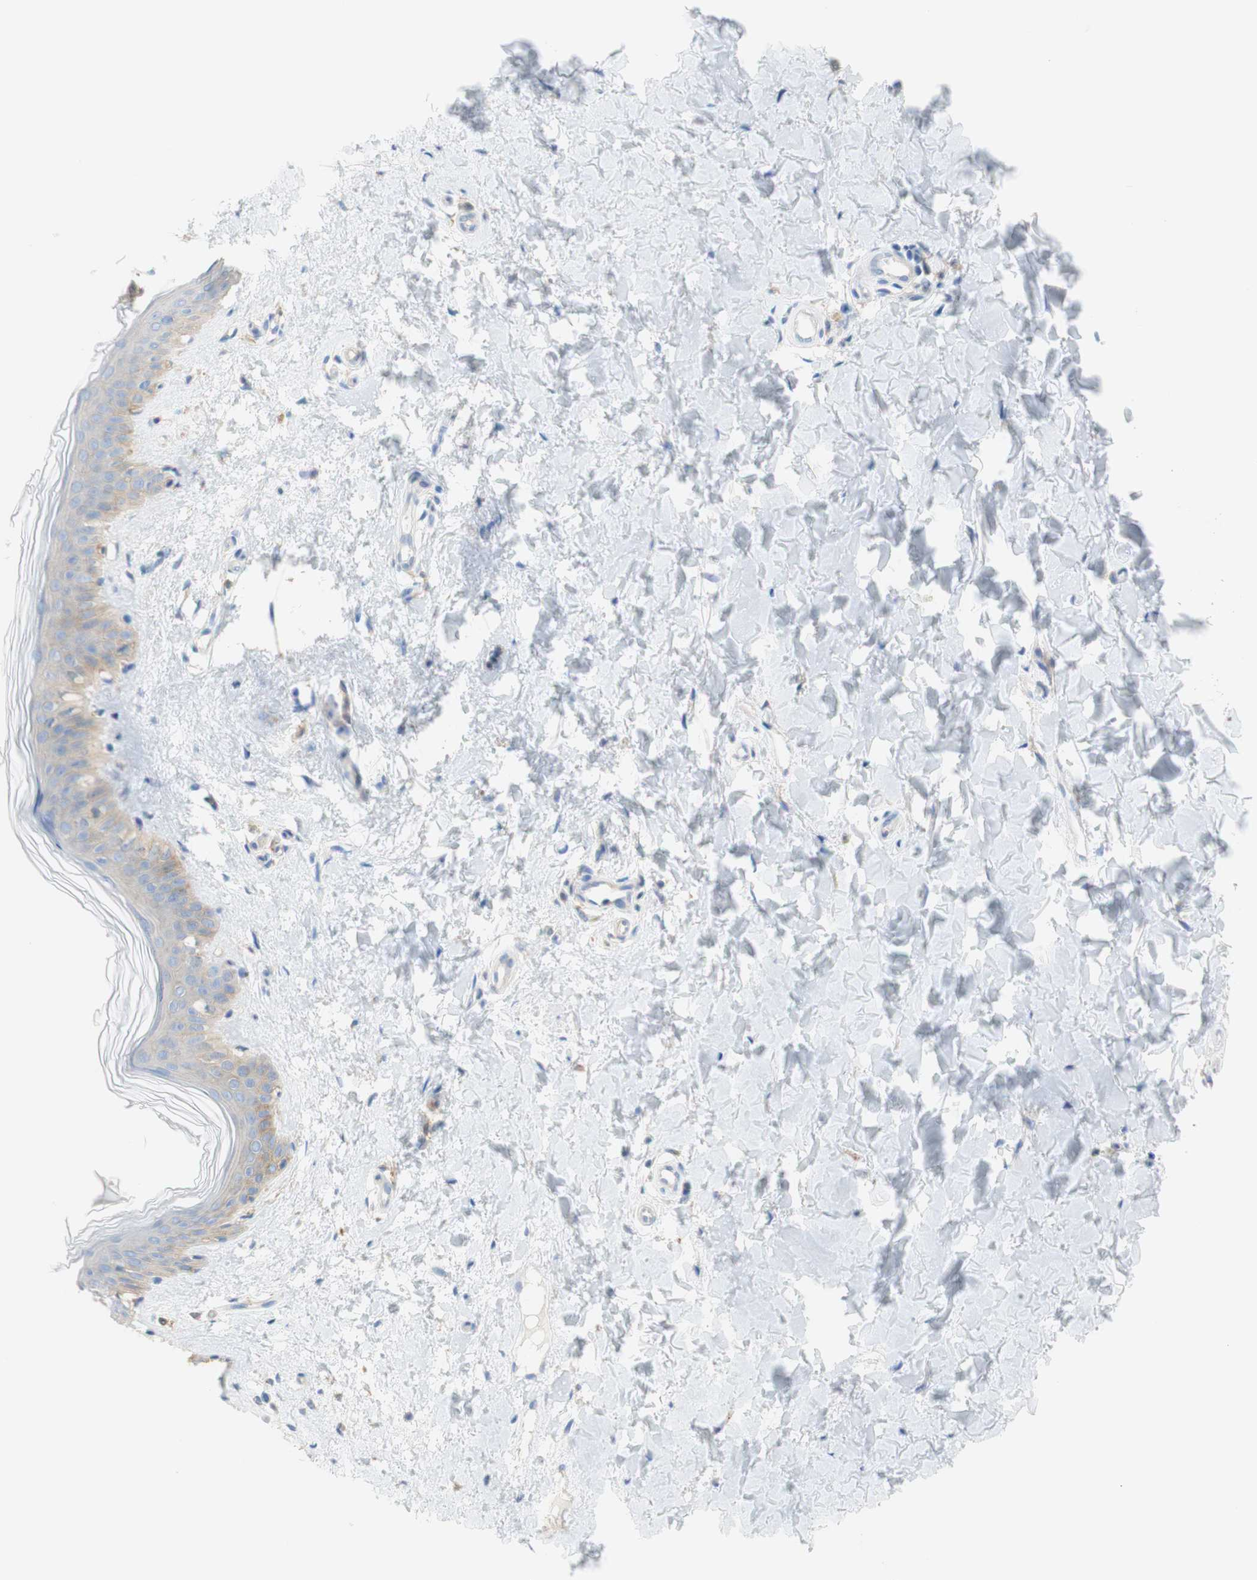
{"staining": {"intensity": "negative", "quantity": "none", "location": "none"}, "tissue": "skin", "cell_type": "Fibroblasts", "image_type": "normal", "snomed": [{"axis": "morphology", "description": "Normal tissue, NOS"}, {"axis": "topography", "description": "Skin"}], "caption": "This is an immunohistochemistry image of benign human skin. There is no expression in fibroblasts.", "gene": "ATP2B1", "patient": {"sex": "female", "age": 41}}